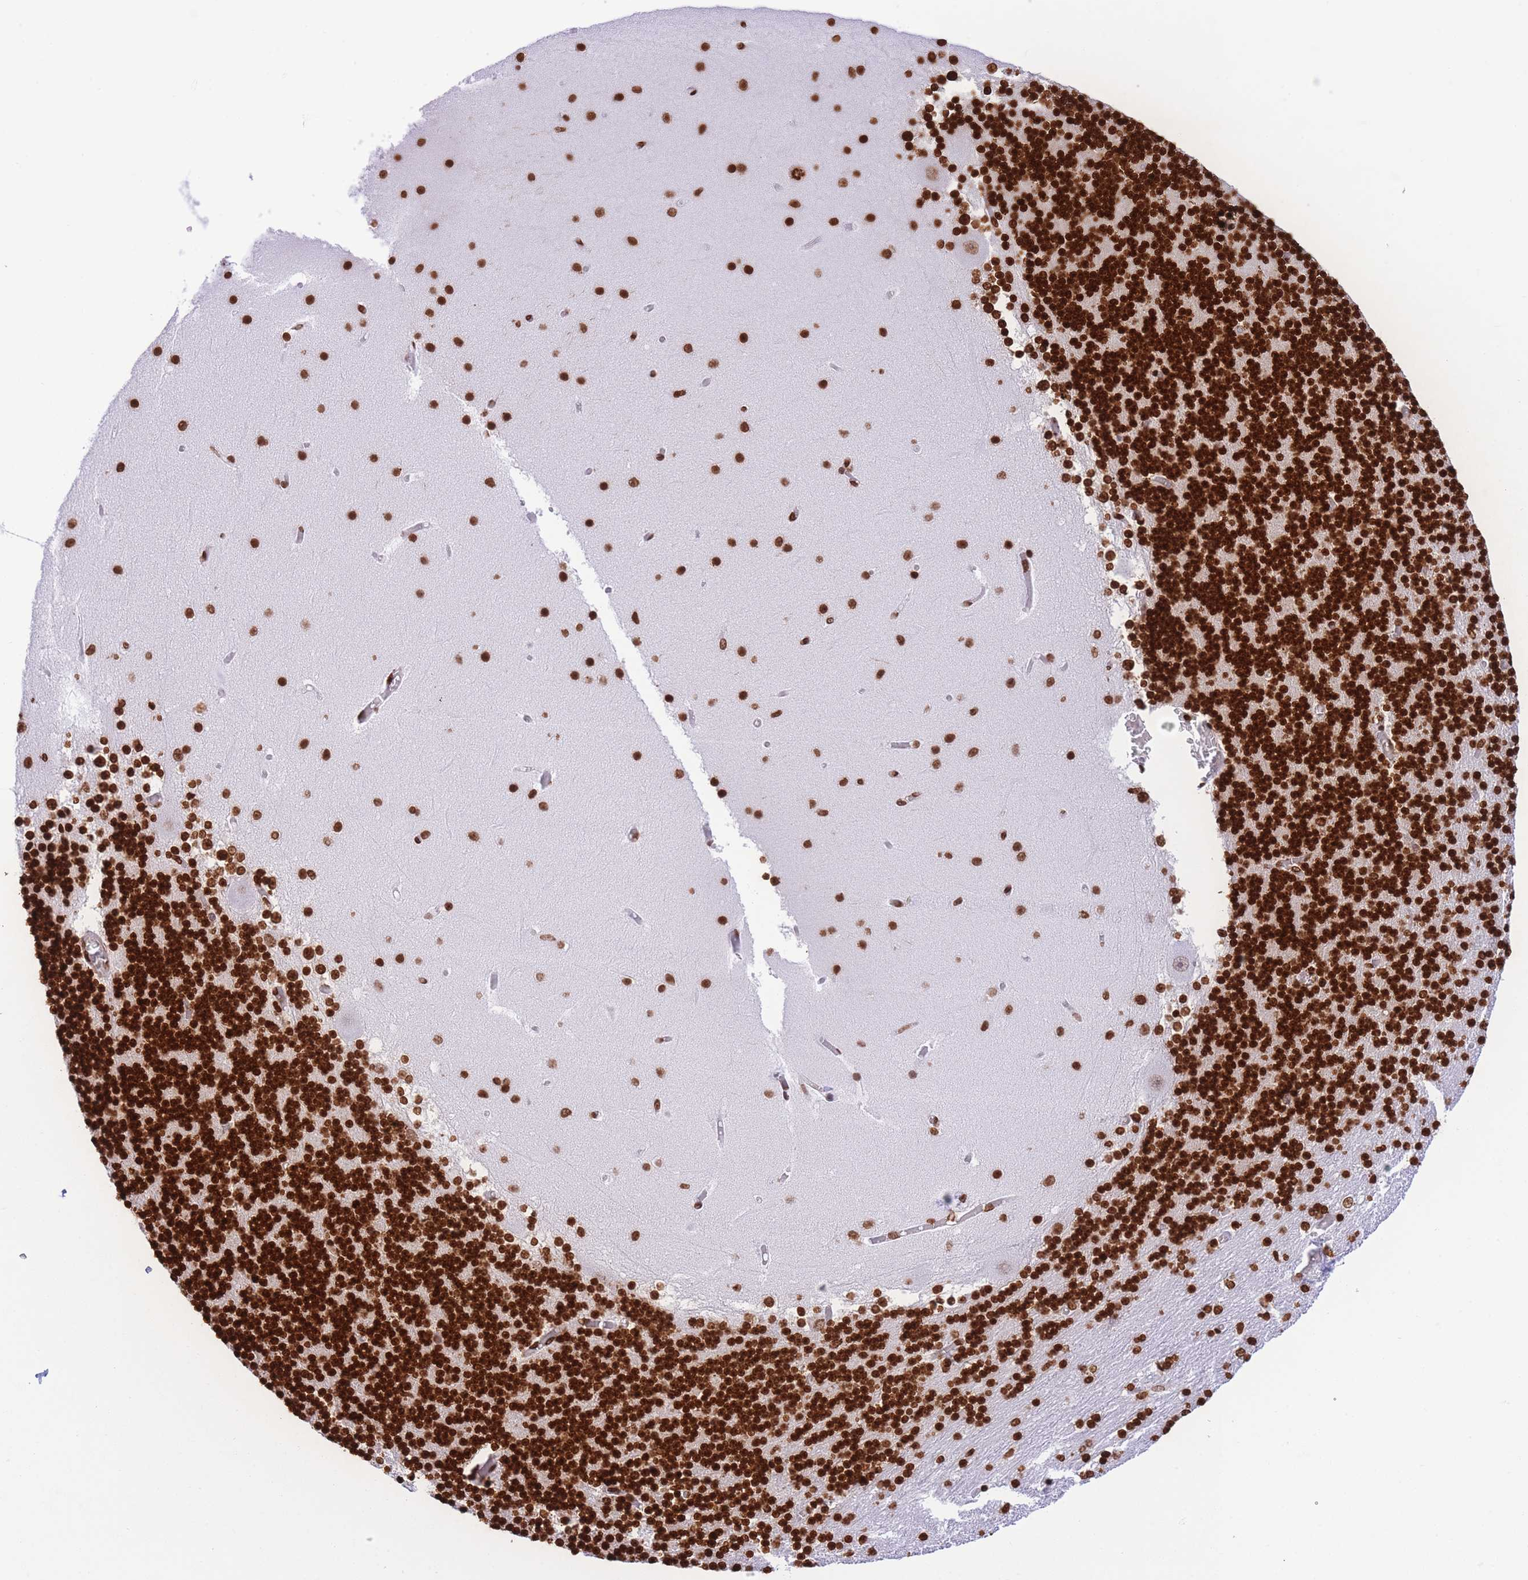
{"staining": {"intensity": "strong", "quantity": ">75%", "location": "nuclear"}, "tissue": "cerebellum", "cell_type": "Cells in granular layer", "image_type": "normal", "snomed": [{"axis": "morphology", "description": "Normal tissue, NOS"}, {"axis": "topography", "description": "Cerebellum"}], "caption": "Cerebellum stained for a protein demonstrates strong nuclear positivity in cells in granular layer. The staining was performed using DAB (3,3'-diaminobenzidine), with brown indicating positive protein expression. Nuclei are stained blue with hematoxylin.", "gene": "H2BC10", "patient": {"sex": "female", "age": 28}}